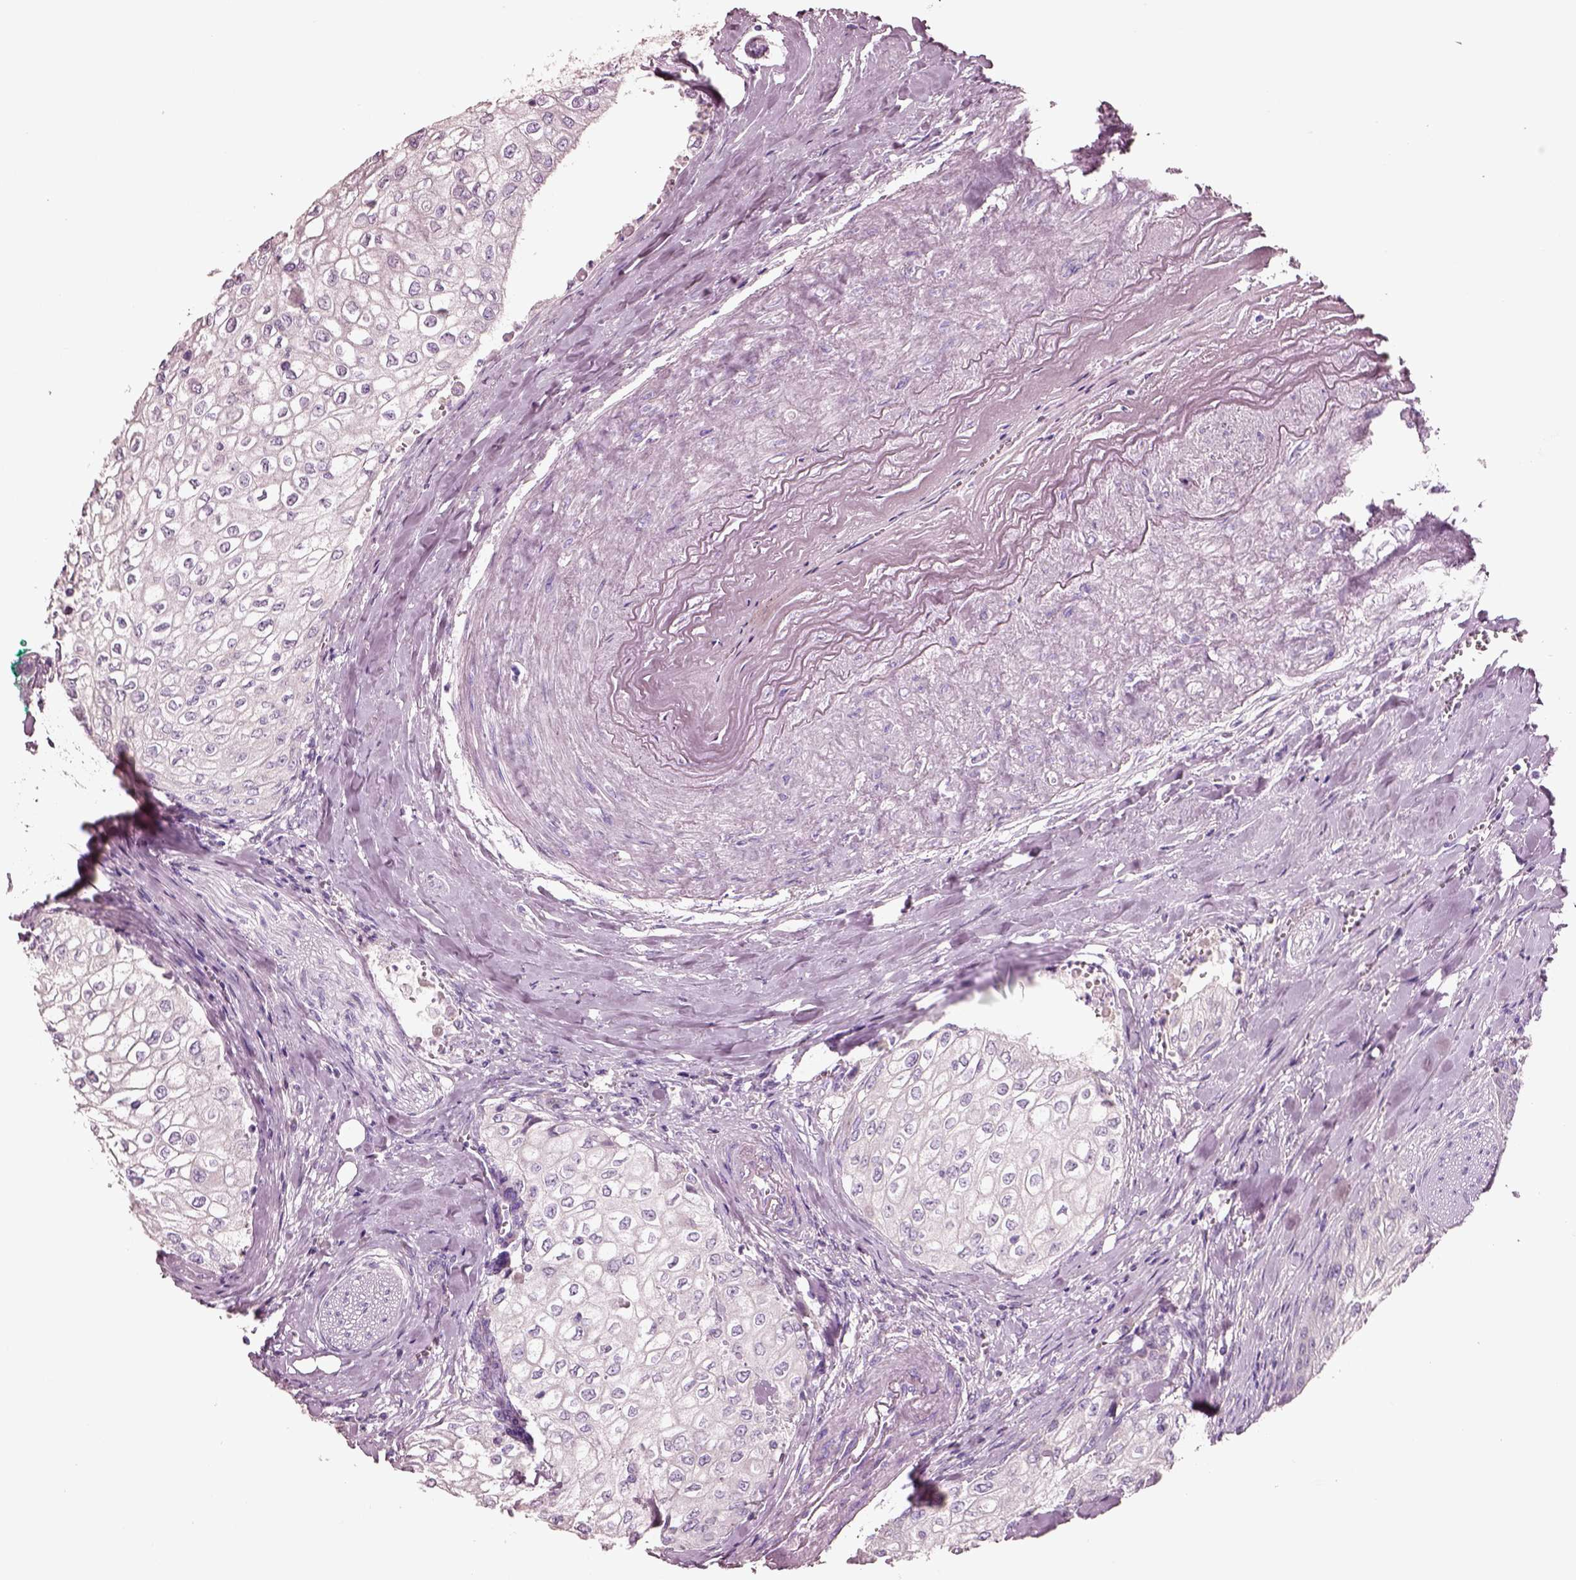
{"staining": {"intensity": "negative", "quantity": "none", "location": "none"}, "tissue": "urothelial cancer", "cell_type": "Tumor cells", "image_type": "cancer", "snomed": [{"axis": "morphology", "description": "Urothelial carcinoma, High grade"}, {"axis": "topography", "description": "Urinary bladder"}], "caption": "The image displays no staining of tumor cells in urothelial cancer.", "gene": "PNOC", "patient": {"sex": "male", "age": 62}}